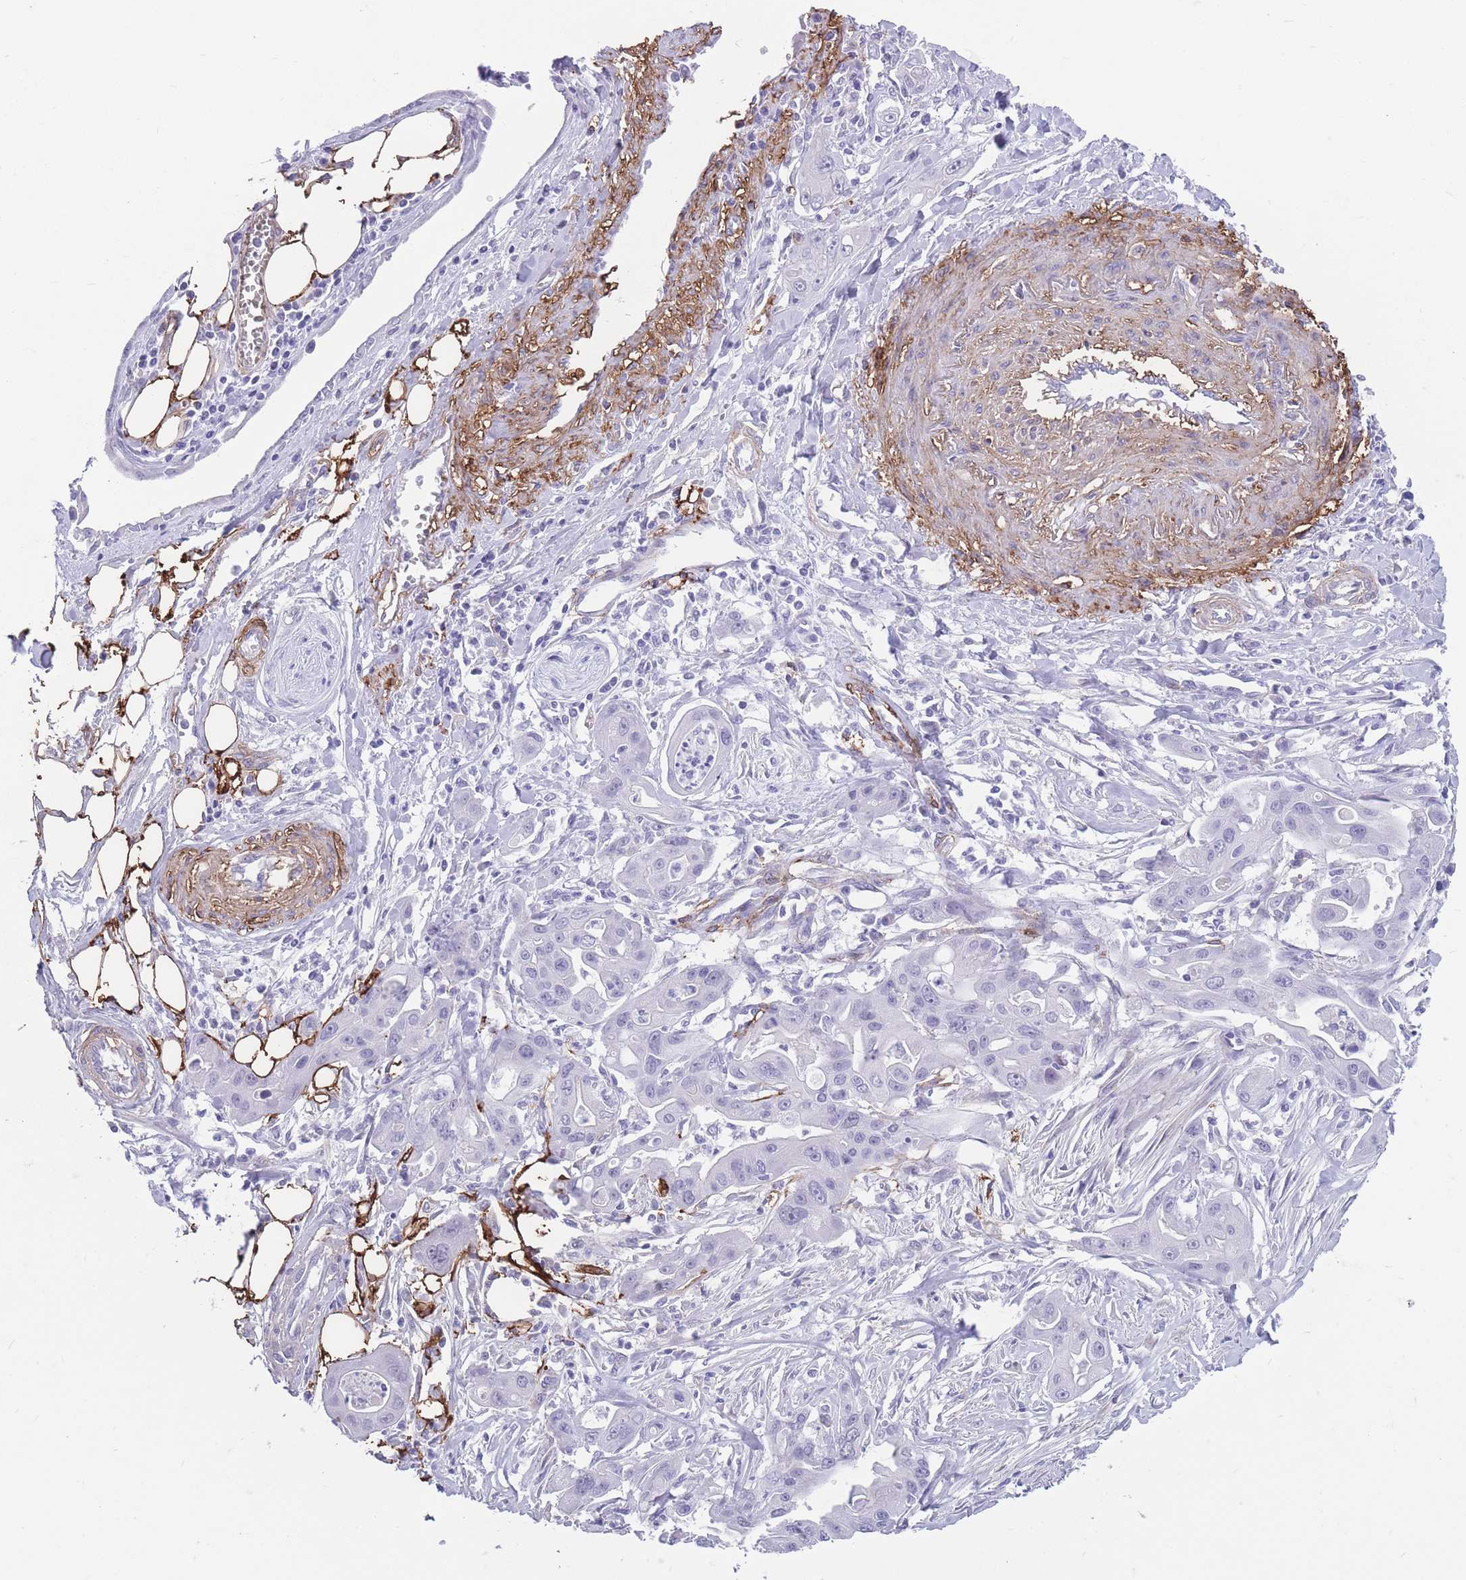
{"staining": {"intensity": "negative", "quantity": "none", "location": "none"}, "tissue": "ovarian cancer", "cell_type": "Tumor cells", "image_type": "cancer", "snomed": [{"axis": "morphology", "description": "Cystadenocarcinoma, mucinous, NOS"}, {"axis": "topography", "description": "Ovary"}], "caption": "The photomicrograph shows no staining of tumor cells in ovarian cancer. (DAB immunohistochemistry (IHC) visualized using brightfield microscopy, high magnification).", "gene": "DPYD", "patient": {"sex": "female", "age": 70}}